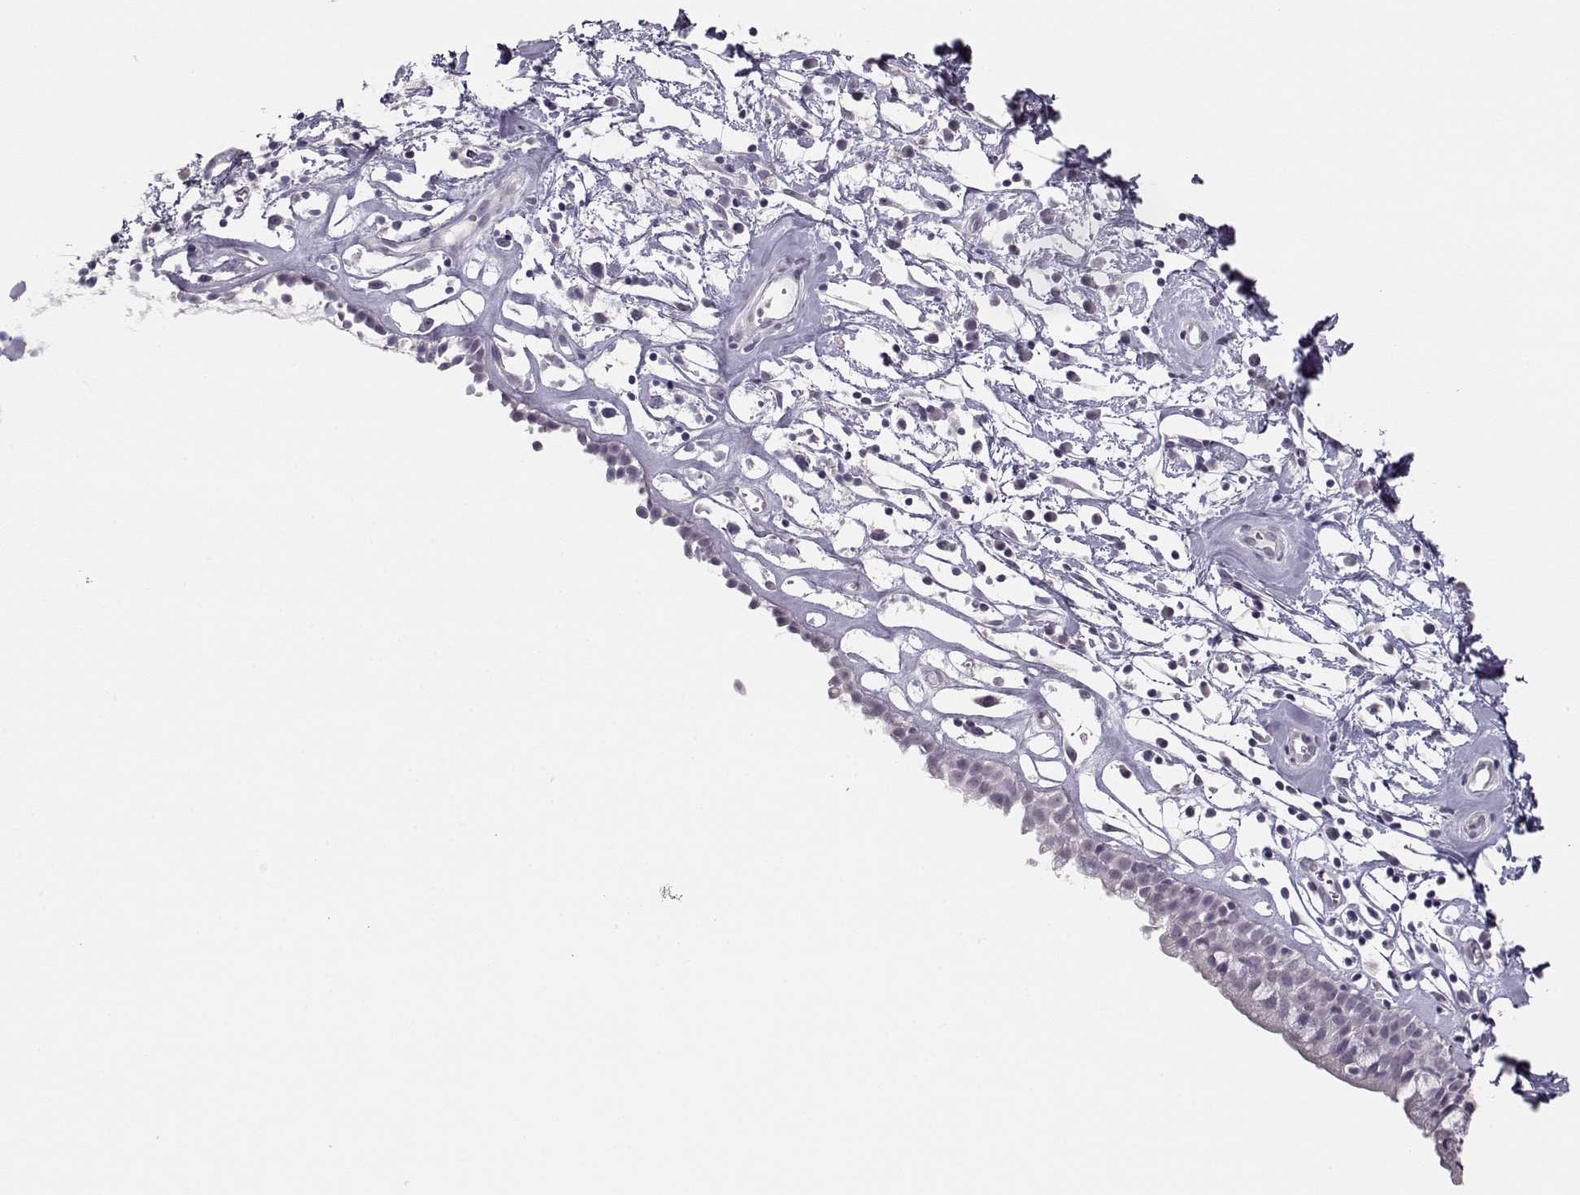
{"staining": {"intensity": "negative", "quantity": "none", "location": "none"}, "tissue": "nasopharynx", "cell_type": "Respiratory epithelial cells", "image_type": "normal", "snomed": [{"axis": "morphology", "description": "Normal tissue, NOS"}, {"axis": "topography", "description": "Nasopharynx"}], "caption": "Immunohistochemistry micrograph of benign nasopharynx: nasopharynx stained with DAB reveals no significant protein staining in respiratory epithelial cells.", "gene": "IMPG1", "patient": {"sex": "male", "age": 77}}